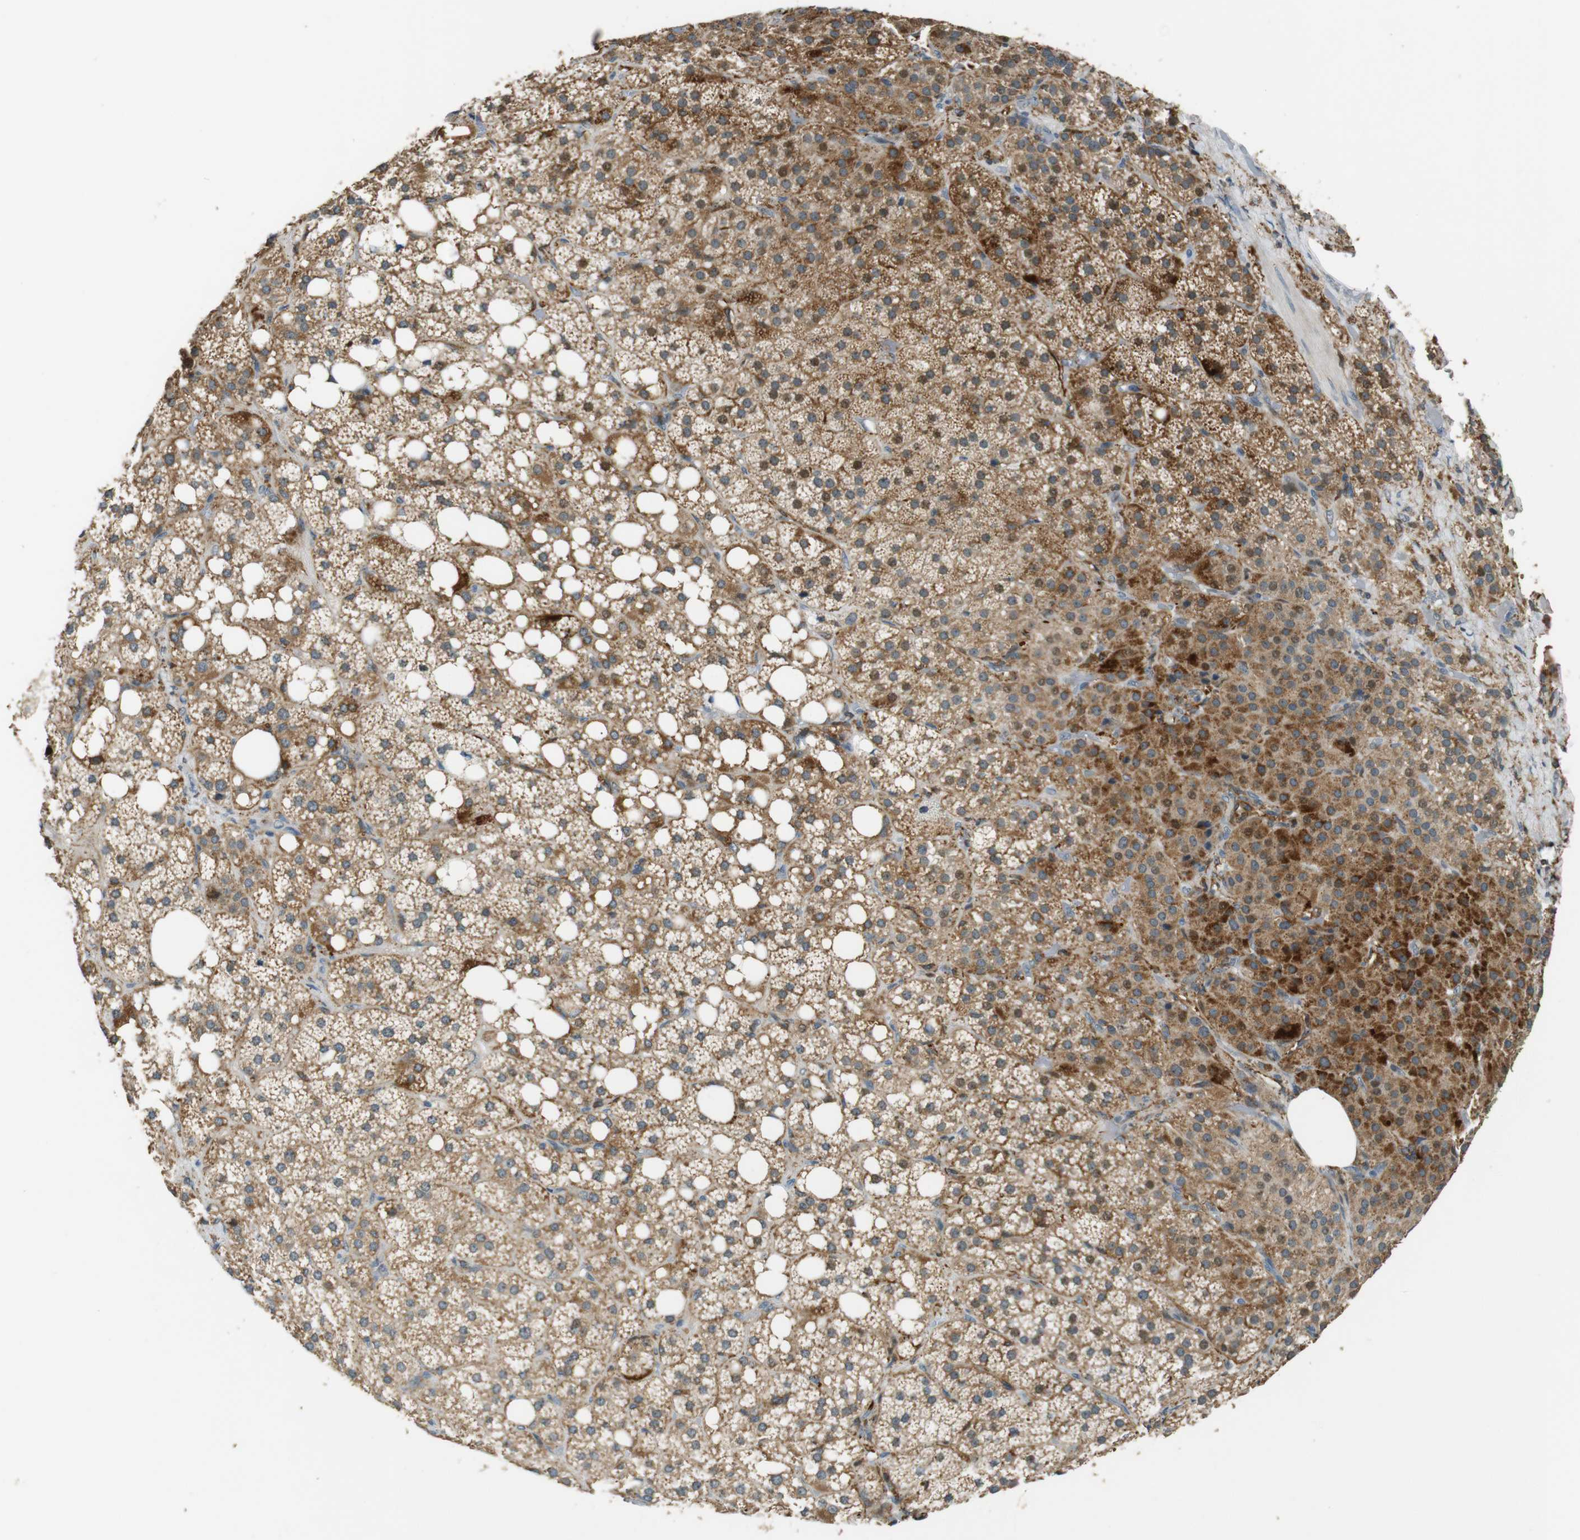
{"staining": {"intensity": "moderate", "quantity": ">75%", "location": "cytoplasmic/membranous"}, "tissue": "adrenal gland", "cell_type": "Glandular cells", "image_type": "normal", "snomed": [{"axis": "morphology", "description": "Normal tissue, NOS"}, {"axis": "topography", "description": "Adrenal gland"}], "caption": "Protein expression analysis of benign adrenal gland demonstrates moderate cytoplasmic/membranous positivity in approximately >75% of glandular cells.", "gene": "MAGI2", "patient": {"sex": "female", "age": 59}}